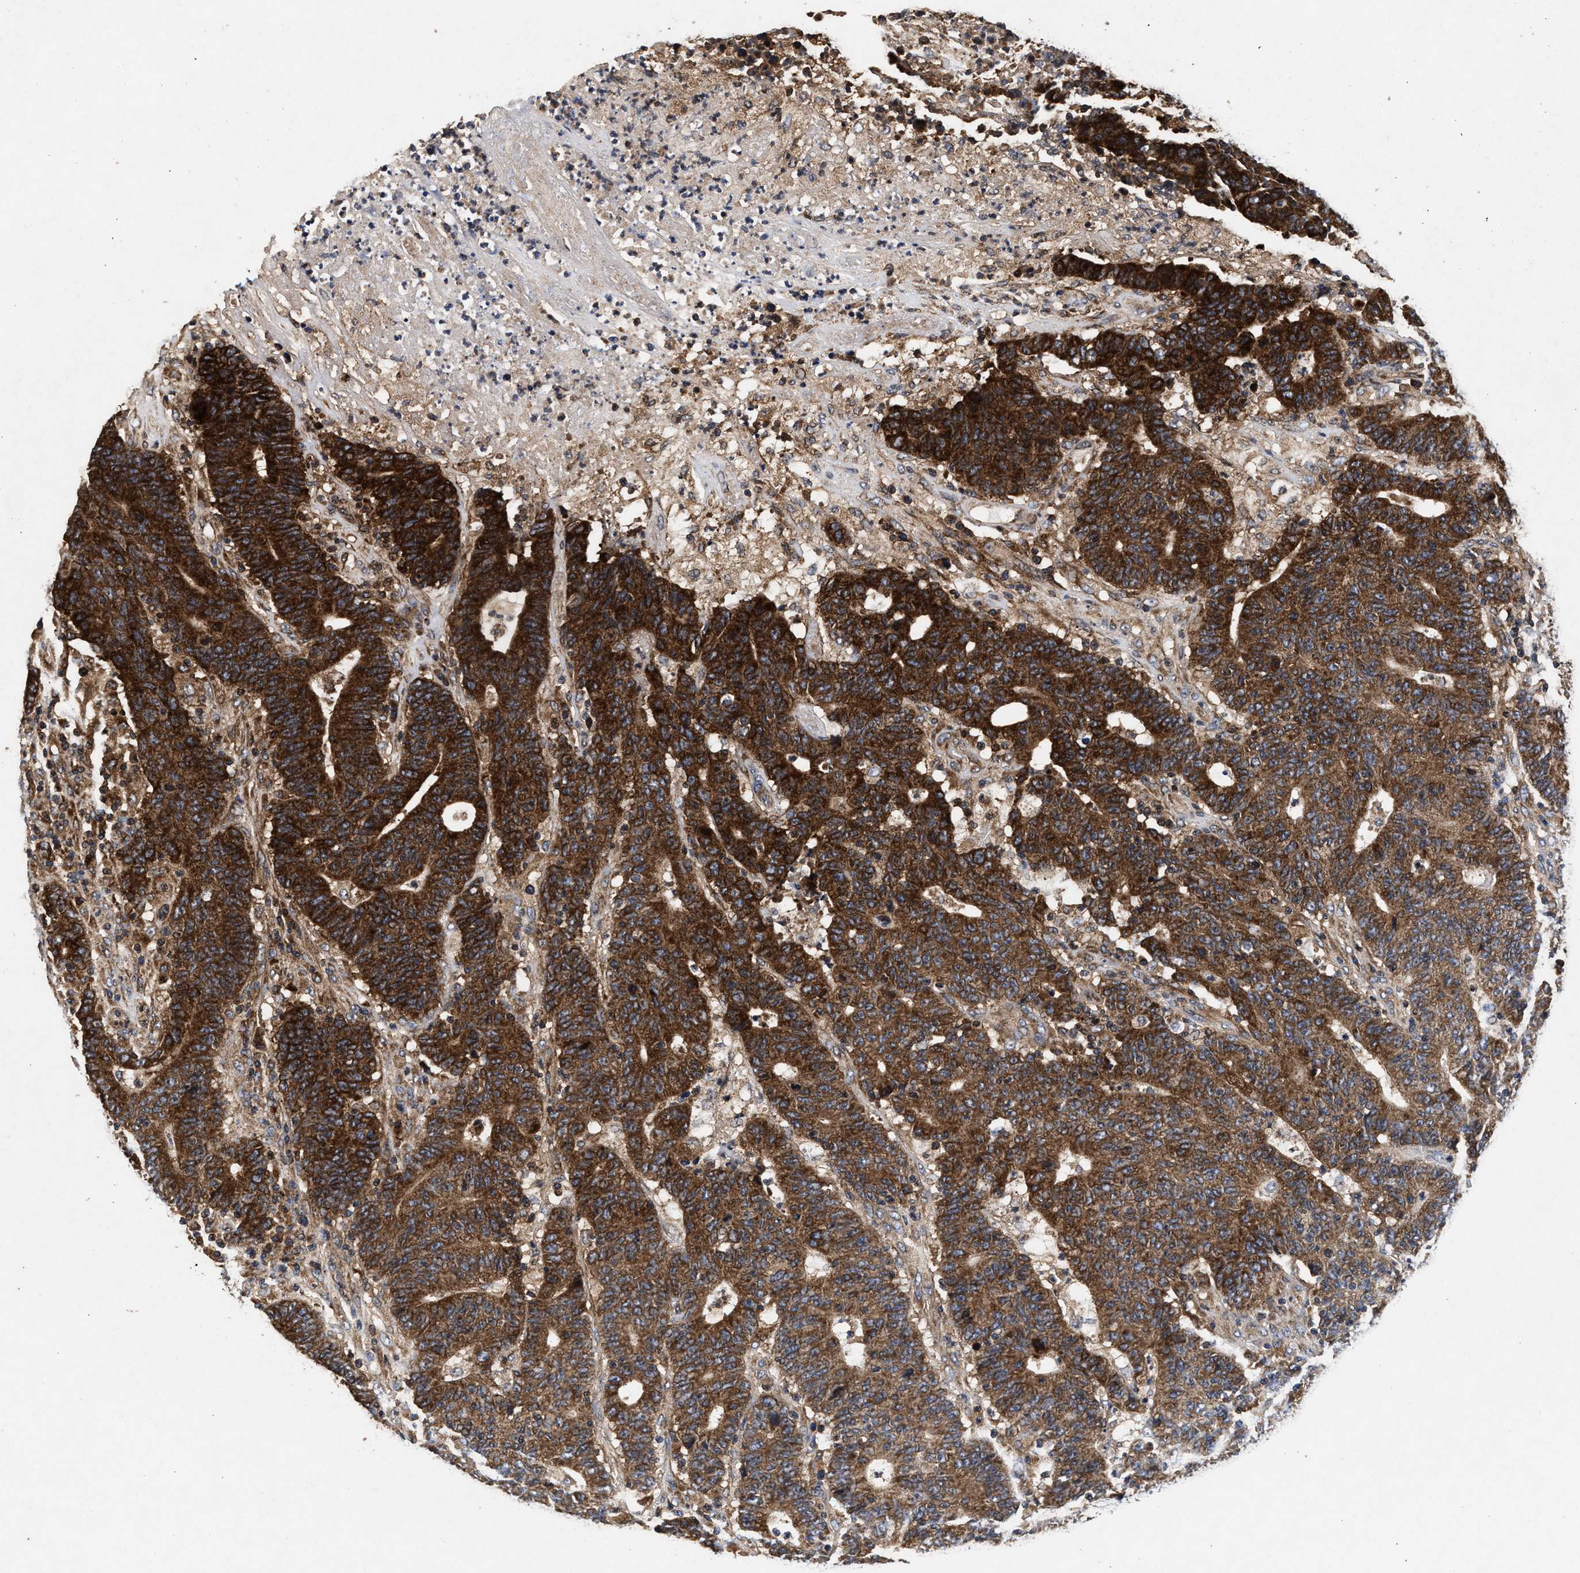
{"staining": {"intensity": "strong", "quantity": ">75%", "location": "cytoplasmic/membranous"}, "tissue": "colorectal cancer", "cell_type": "Tumor cells", "image_type": "cancer", "snomed": [{"axis": "morphology", "description": "Normal tissue, NOS"}, {"axis": "morphology", "description": "Adenocarcinoma, NOS"}, {"axis": "topography", "description": "Colon"}], "caption": "Human colorectal cancer (adenocarcinoma) stained with a protein marker demonstrates strong staining in tumor cells.", "gene": "NFKB2", "patient": {"sex": "female", "age": 75}}